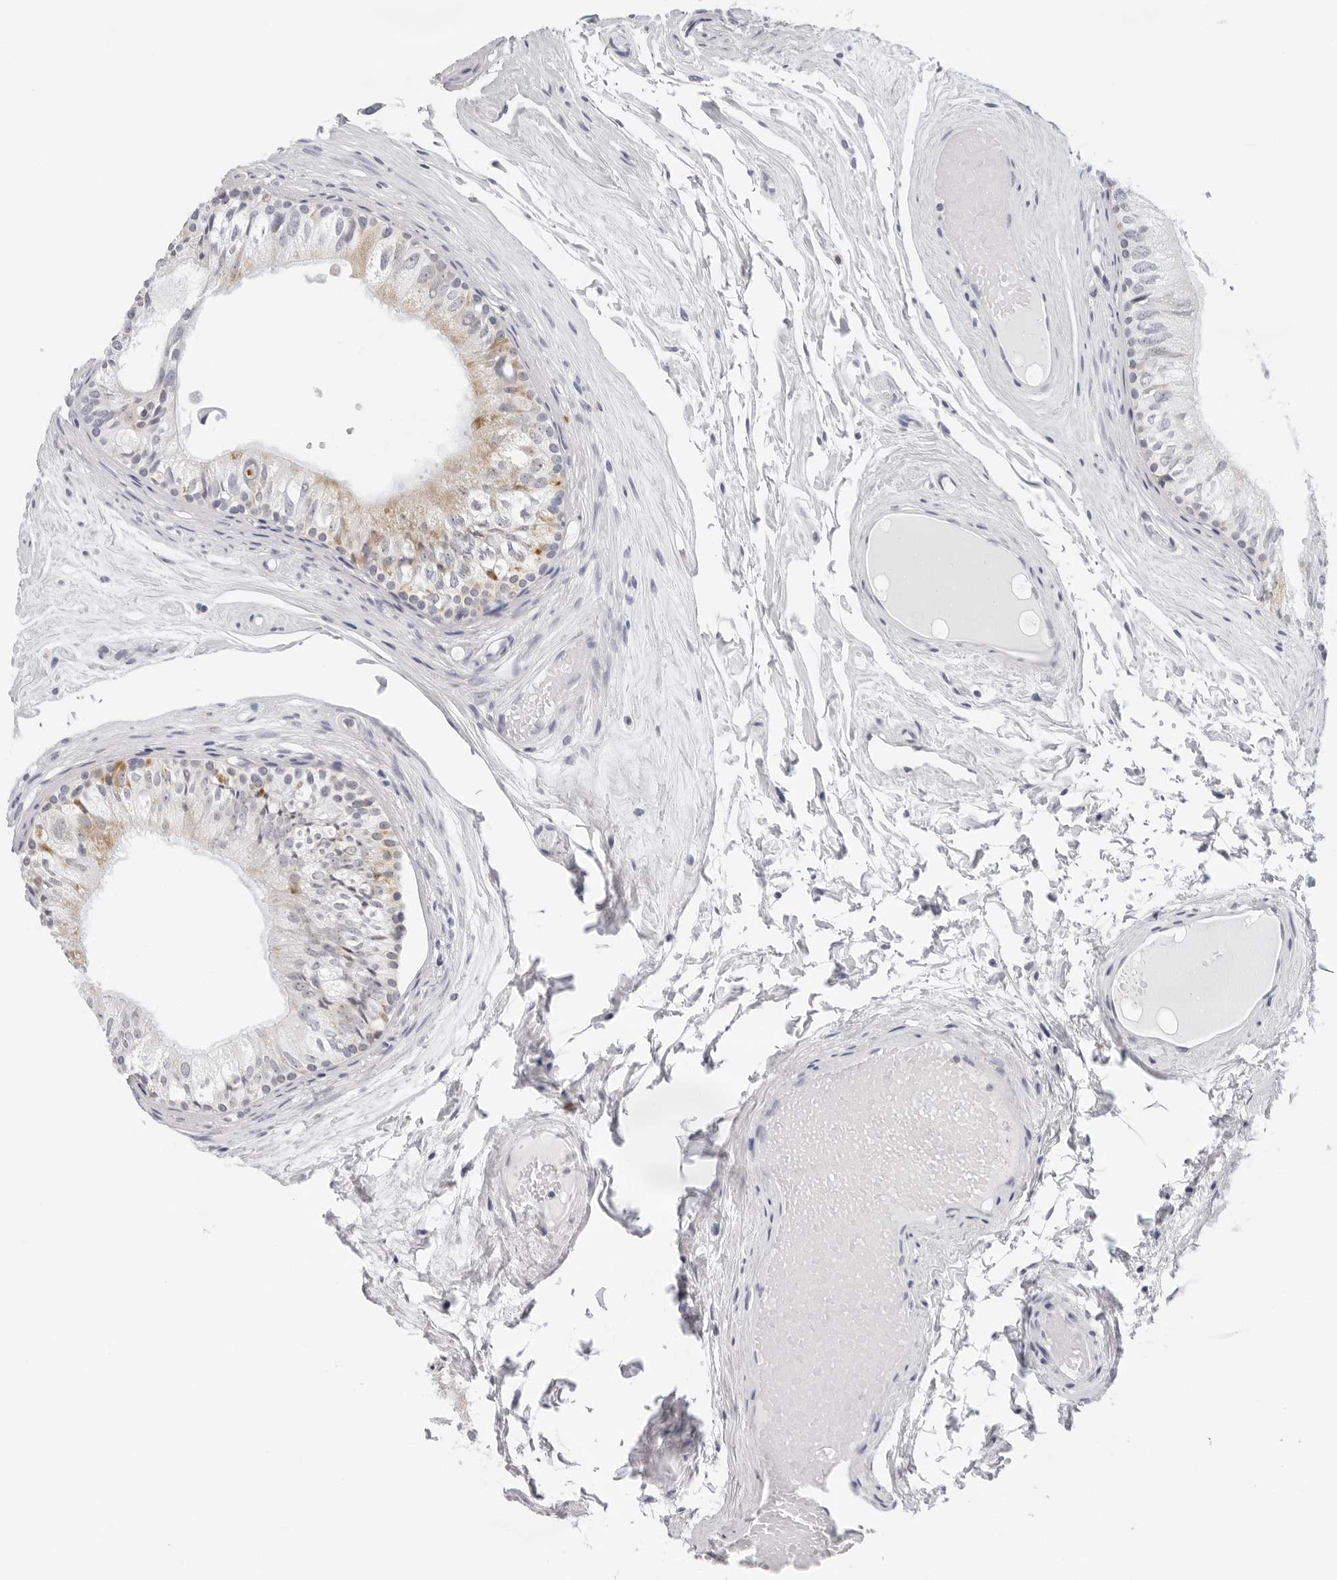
{"staining": {"intensity": "moderate", "quantity": "25%-75%", "location": "cytoplasmic/membranous"}, "tissue": "epididymis", "cell_type": "Glandular cells", "image_type": "normal", "snomed": [{"axis": "morphology", "description": "Normal tissue, NOS"}, {"axis": "topography", "description": "Epididymis"}], "caption": "Immunohistochemistry (DAB) staining of unremarkable human epididymis exhibits moderate cytoplasmic/membranous protein staining in approximately 25%-75% of glandular cells. The staining is performed using DAB (3,3'-diaminobenzidine) brown chromogen to label protein expression. The nuclei are counter-stained blue using hematoxylin.", "gene": "CIART", "patient": {"sex": "male", "age": 79}}